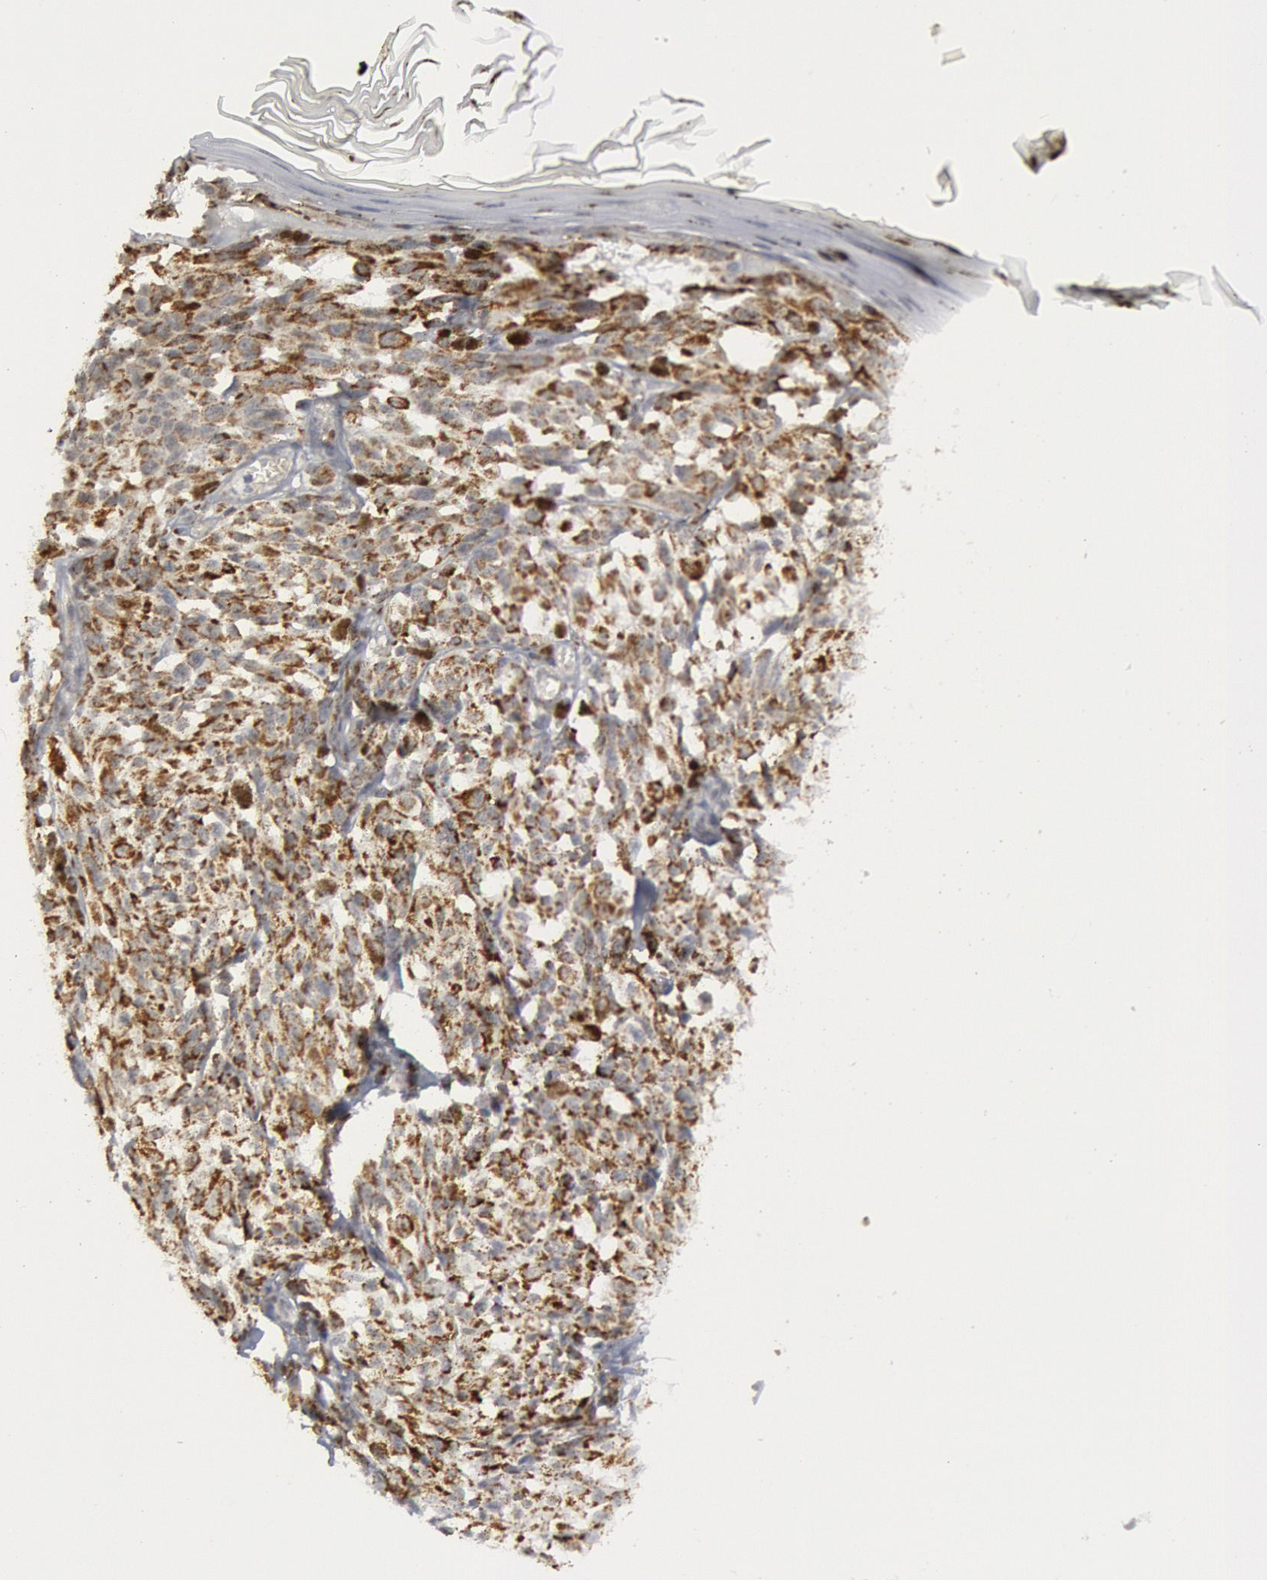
{"staining": {"intensity": "moderate", "quantity": ">75%", "location": "cytoplasmic/membranous"}, "tissue": "melanoma", "cell_type": "Tumor cells", "image_type": "cancer", "snomed": [{"axis": "morphology", "description": "Malignant melanoma, NOS"}, {"axis": "topography", "description": "Skin"}], "caption": "An immunohistochemistry (IHC) micrograph of tumor tissue is shown. Protein staining in brown highlights moderate cytoplasmic/membranous positivity in melanoma within tumor cells.", "gene": "CASP9", "patient": {"sex": "female", "age": 72}}